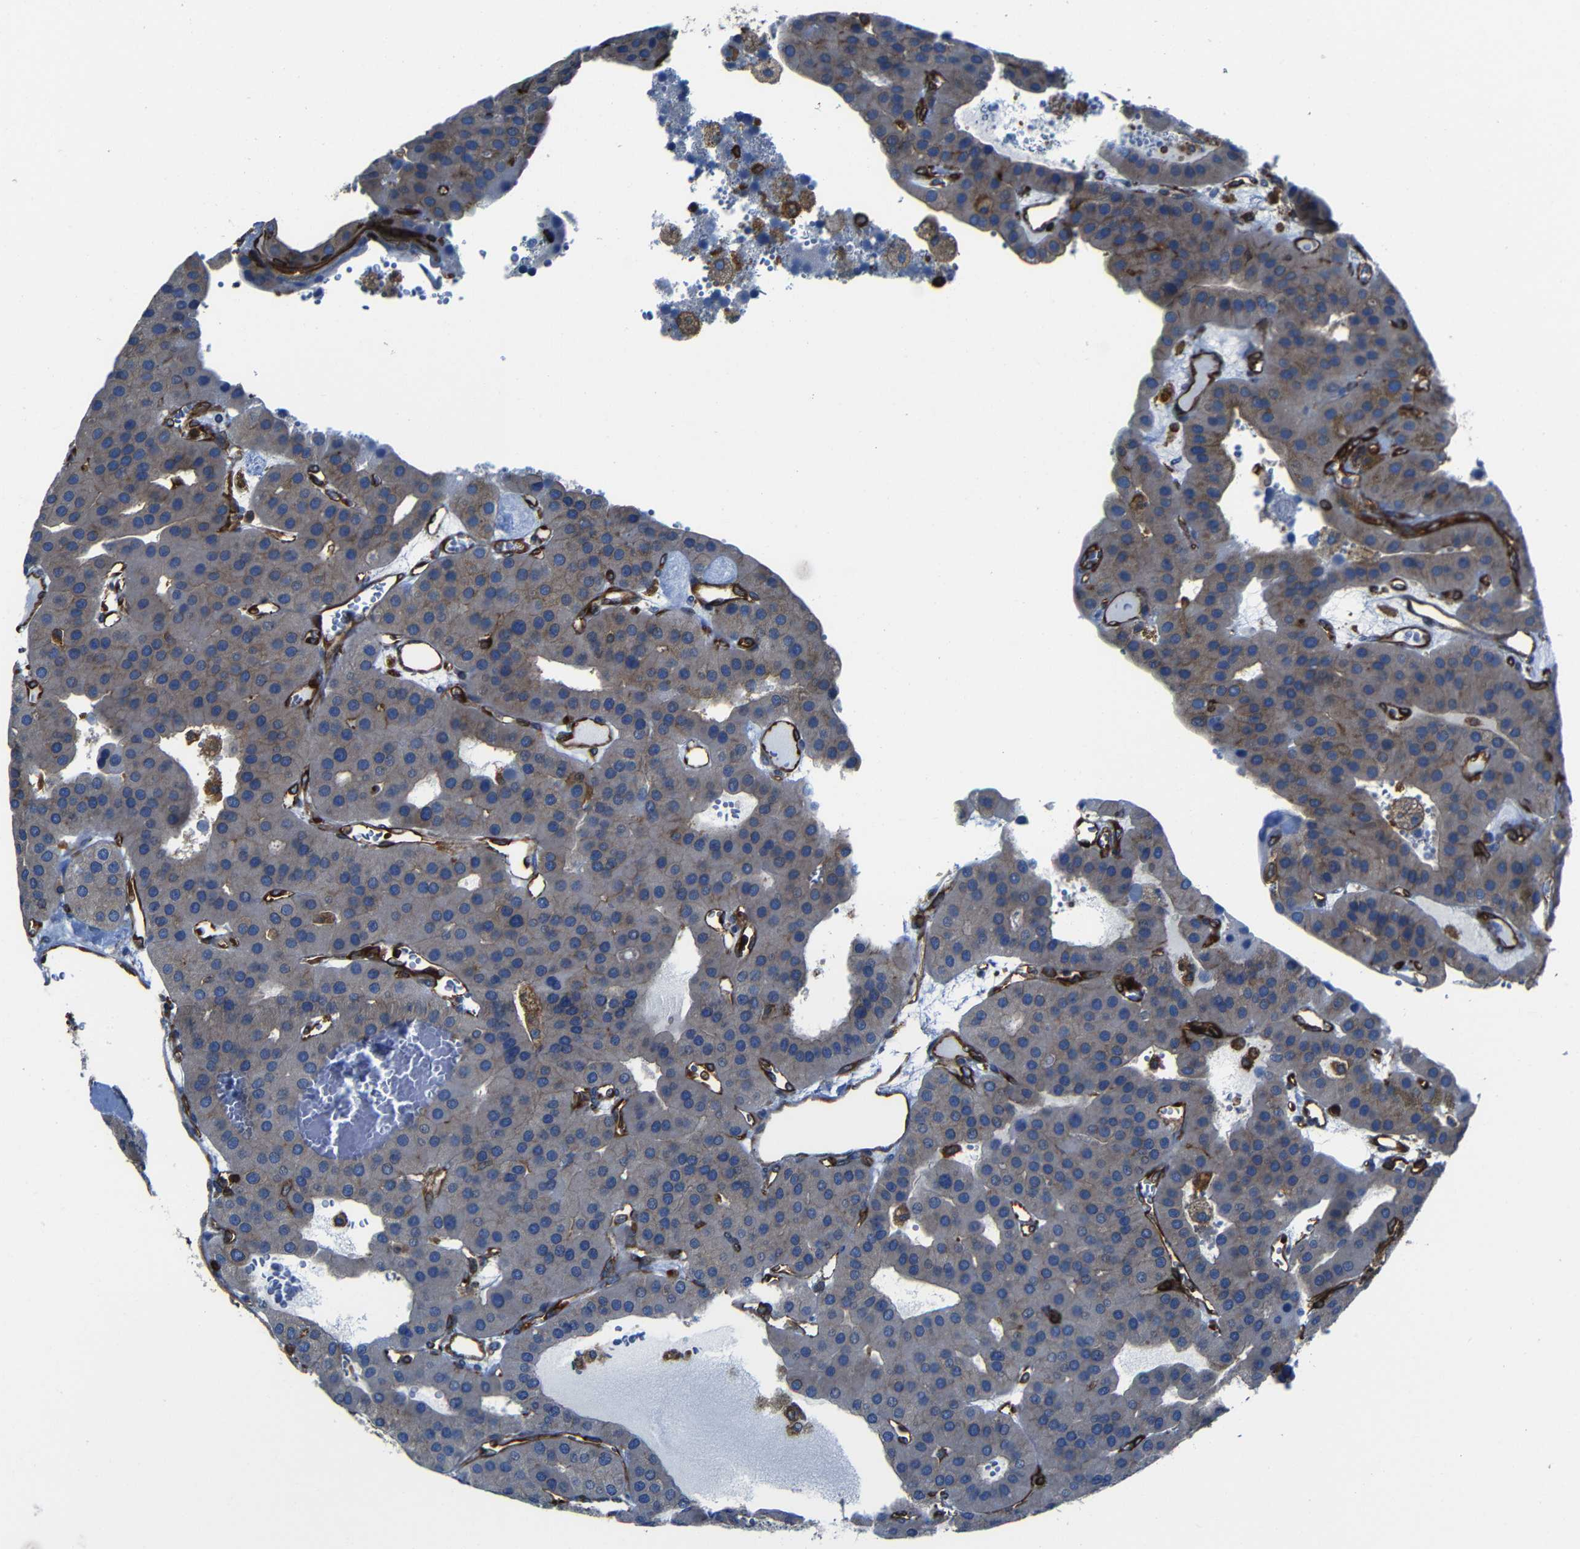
{"staining": {"intensity": "moderate", "quantity": "25%-75%", "location": "cytoplasmic/membranous"}, "tissue": "parathyroid gland", "cell_type": "Glandular cells", "image_type": "normal", "snomed": [{"axis": "morphology", "description": "Normal tissue, NOS"}, {"axis": "morphology", "description": "Adenoma, NOS"}, {"axis": "topography", "description": "Parathyroid gland"}], "caption": "A histopathology image of human parathyroid gland stained for a protein demonstrates moderate cytoplasmic/membranous brown staining in glandular cells. The protein is shown in brown color, while the nuclei are stained blue.", "gene": "ARHGEF1", "patient": {"sex": "female", "age": 86}}